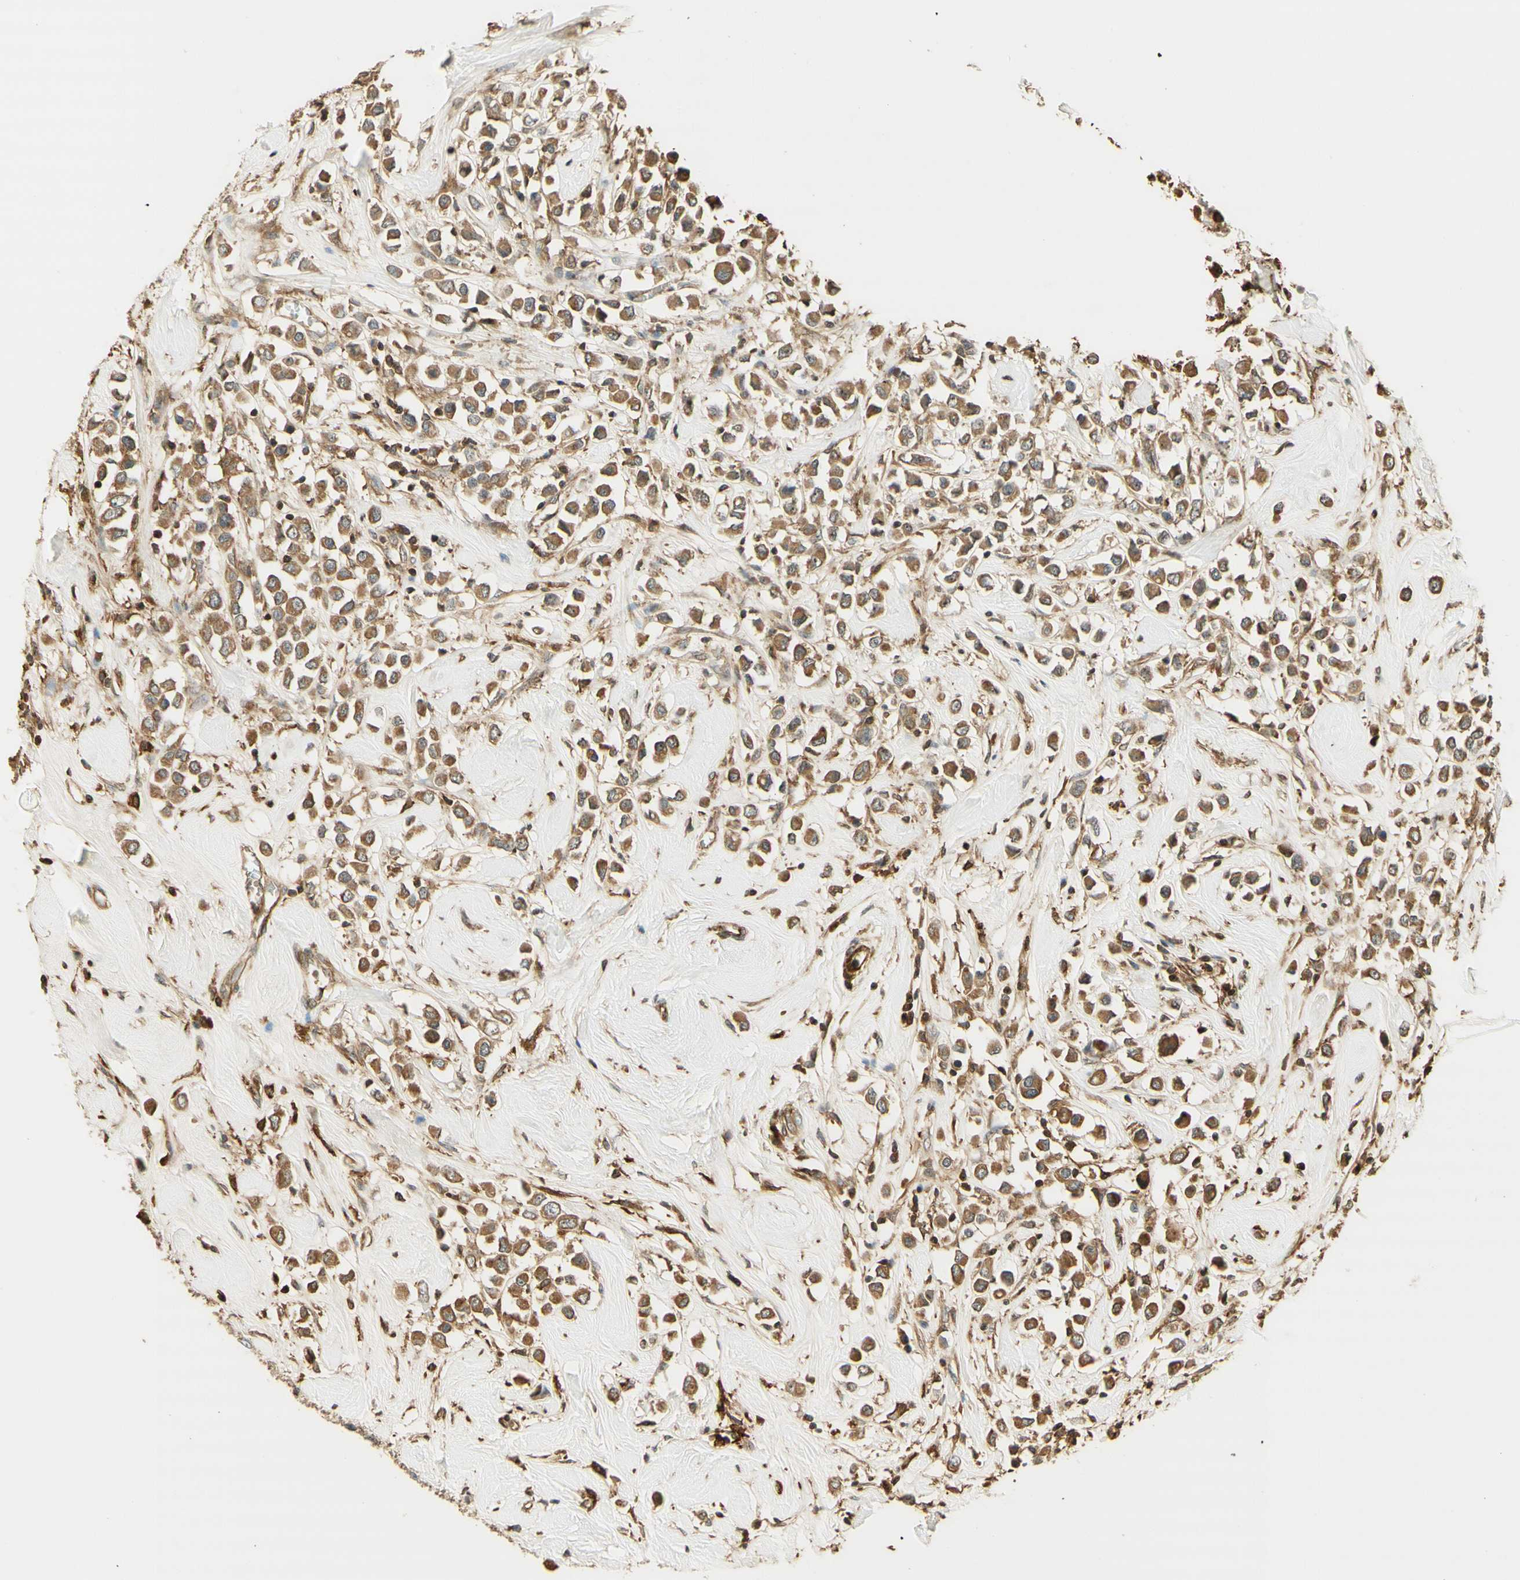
{"staining": {"intensity": "moderate", "quantity": ">75%", "location": "cytoplasmic/membranous"}, "tissue": "breast cancer", "cell_type": "Tumor cells", "image_type": "cancer", "snomed": [{"axis": "morphology", "description": "Duct carcinoma"}, {"axis": "topography", "description": "Breast"}], "caption": "Brown immunohistochemical staining in human intraductal carcinoma (breast) displays moderate cytoplasmic/membranous expression in approximately >75% of tumor cells. The staining was performed using DAB (3,3'-diaminobenzidine) to visualize the protein expression in brown, while the nuclei were stained in blue with hematoxylin (Magnification: 20x).", "gene": "AGER", "patient": {"sex": "female", "age": 61}}